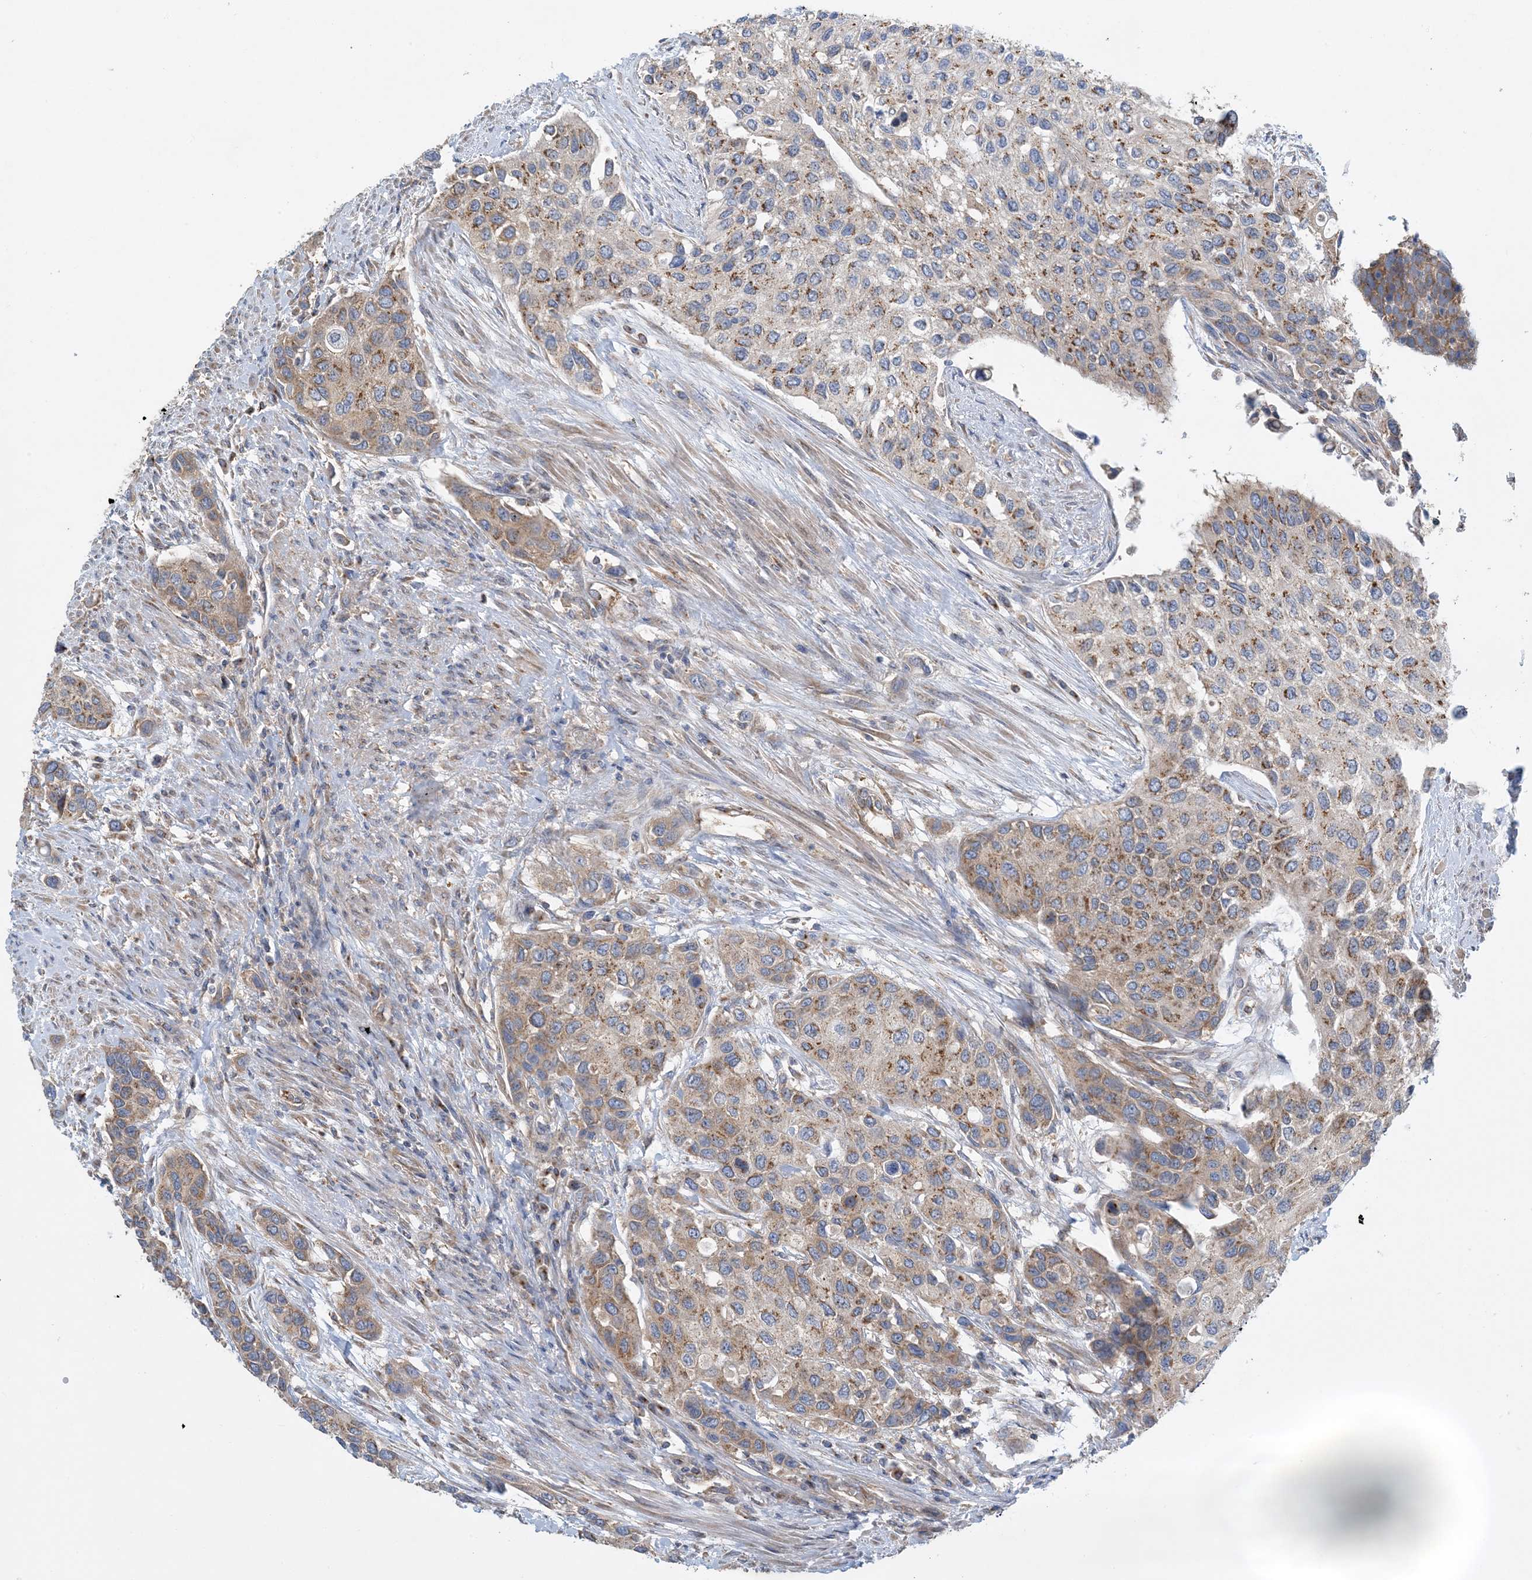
{"staining": {"intensity": "moderate", "quantity": "25%-75%", "location": "cytoplasmic/membranous"}, "tissue": "urothelial cancer", "cell_type": "Tumor cells", "image_type": "cancer", "snomed": [{"axis": "morphology", "description": "Normal tissue, NOS"}, {"axis": "morphology", "description": "Urothelial carcinoma, High grade"}, {"axis": "topography", "description": "Vascular tissue"}, {"axis": "topography", "description": "Urinary bladder"}], "caption": "This is an image of immunohistochemistry staining of urothelial cancer, which shows moderate staining in the cytoplasmic/membranous of tumor cells.", "gene": "SIDT1", "patient": {"sex": "female", "age": 56}}